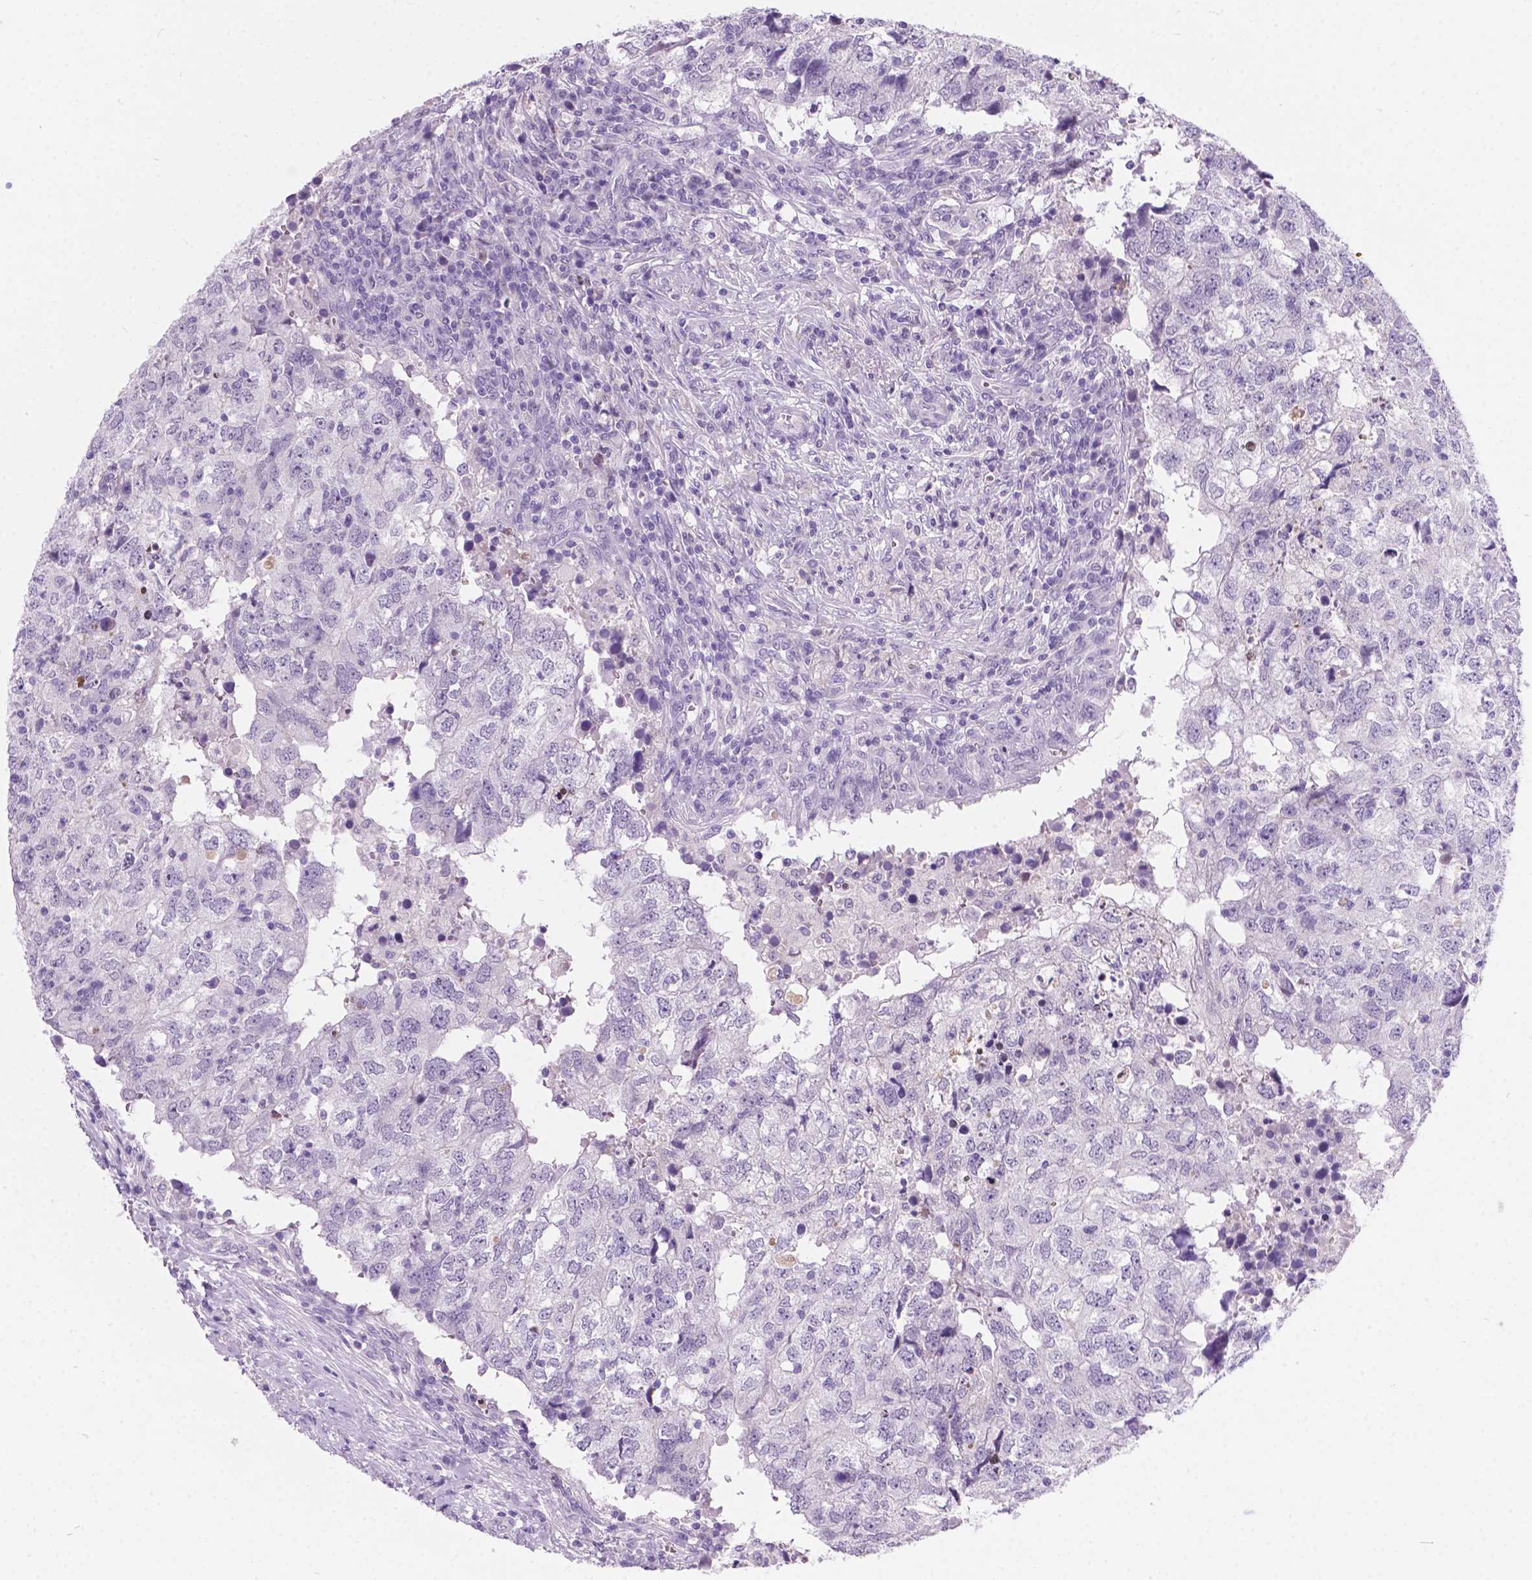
{"staining": {"intensity": "negative", "quantity": "none", "location": "none"}, "tissue": "breast cancer", "cell_type": "Tumor cells", "image_type": "cancer", "snomed": [{"axis": "morphology", "description": "Duct carcinoma"}, {"axis": "topography", "description": "Breast"}], "caption": "High magnification brightfield microscopy of invasive ductal carcinoma (breast) stained with DAB (3,3'-diaminobenzidine) (brown) and counterstained with hematoxylin (blue): tumor cells show no significant staining.", "gene": "ARMS2", "patient": {"sex": "female", "age": 30}}